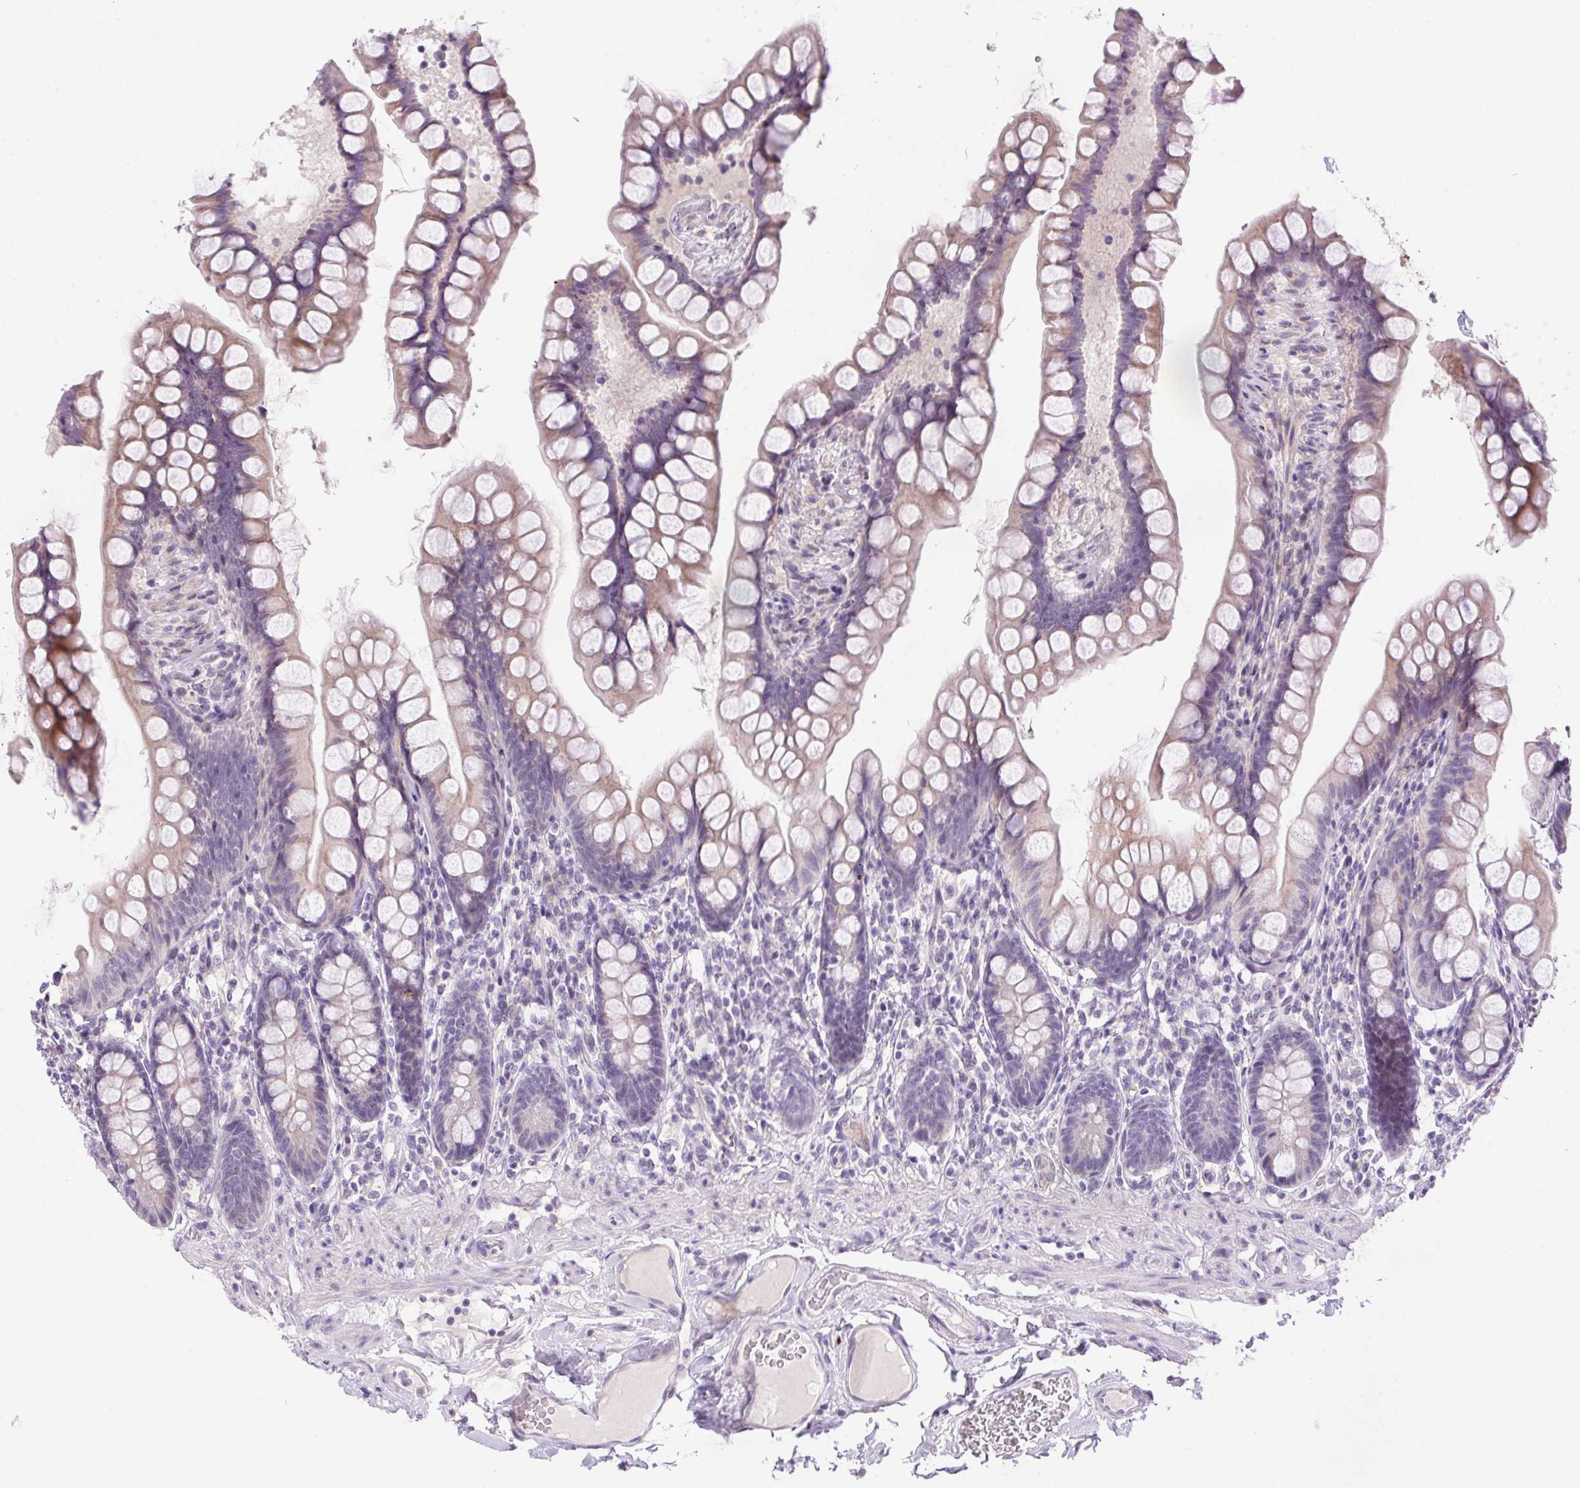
{"staining": {"intensity": "negative", "quantity": "none", "location": "none"}, "tissue": "small intestine", "cell_type": "Glandular cells", "image_type": "normal", "snomed": [{"axis": "morphology", "description": "Normal tissue, NOS"}, {"axis": "topography", "description": "Small intestine"}], "caption": "IHC micrograph of normal small intestine: small intestine stained with DAB (3,3'-diaminobenzidine) reveals no significant protein positivity in glandular cells. (Stains: DAB (3,3'-diaminobenzidine) immunohistochemistry with hematoxylin counter stain, Microscopy: brightfield microscopy at high magnification).", "gene": "LRRTM1", "patient": {"sex": "male", "age": 70}}